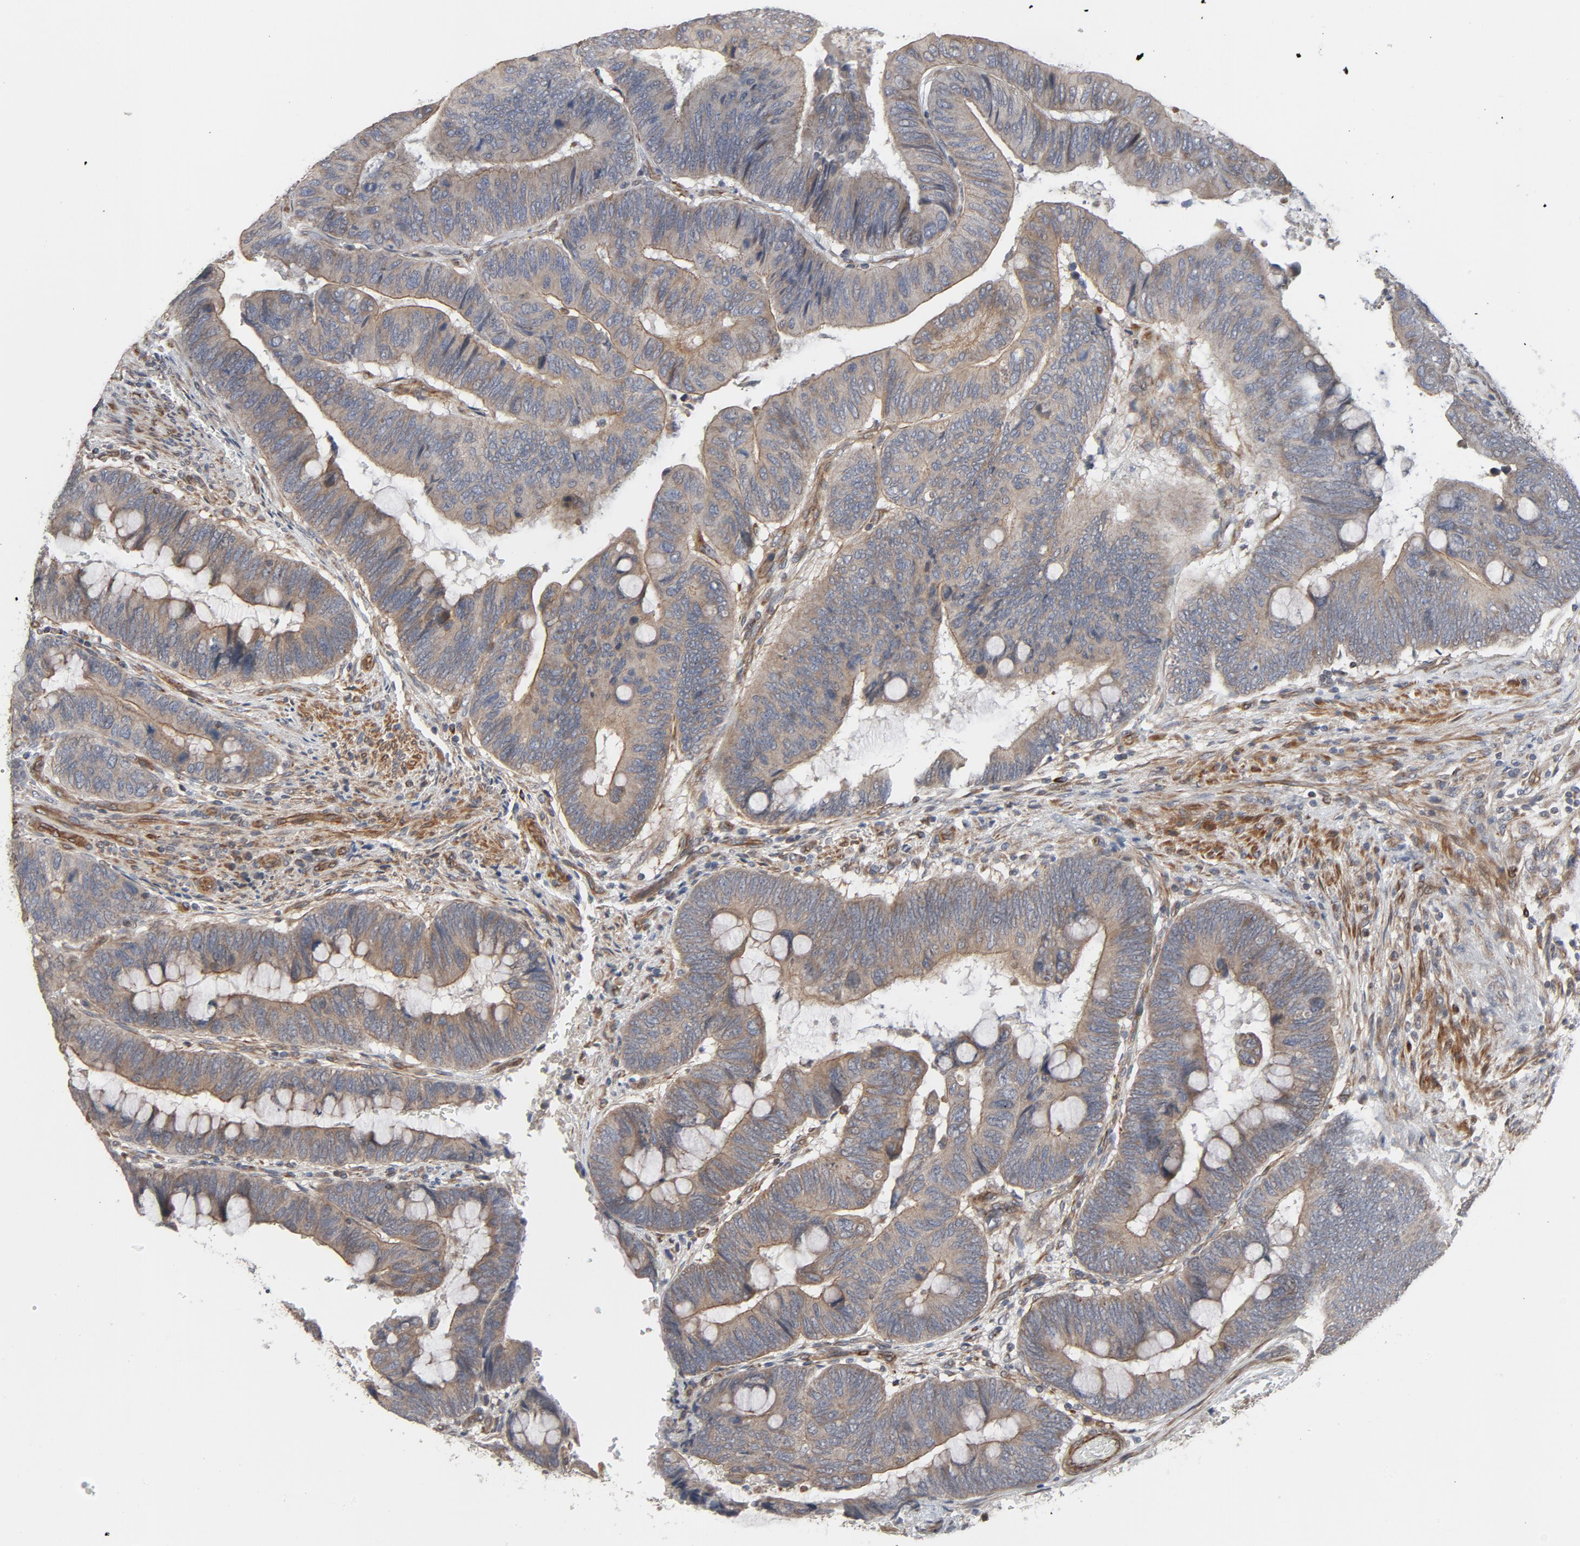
{"staining": {"intensity": "moderate", "quantity": ">75%", "location": "cytoplasmic/membranous"}, "tissue": "colorectal cancer", "cell_type": "Tumor cells", "image_type": "cancer", "snomed": [{"axis": "morphology", "description": "Normal tissue, NOS"}, {"axis": "morphology", "description": "Adenocarcinoma, NOS"}, {"axis": "topography", "description": "Rectum"}], "caption": "A photomicrograph showing moderate cytoplasmic/membranous expression in about >75% of tumor cells in colorectal cancer, as visualized by brown immunohistochemical staining.", "gene": "TRIOBP", "patient": {"sex": "male", "age": 92}}